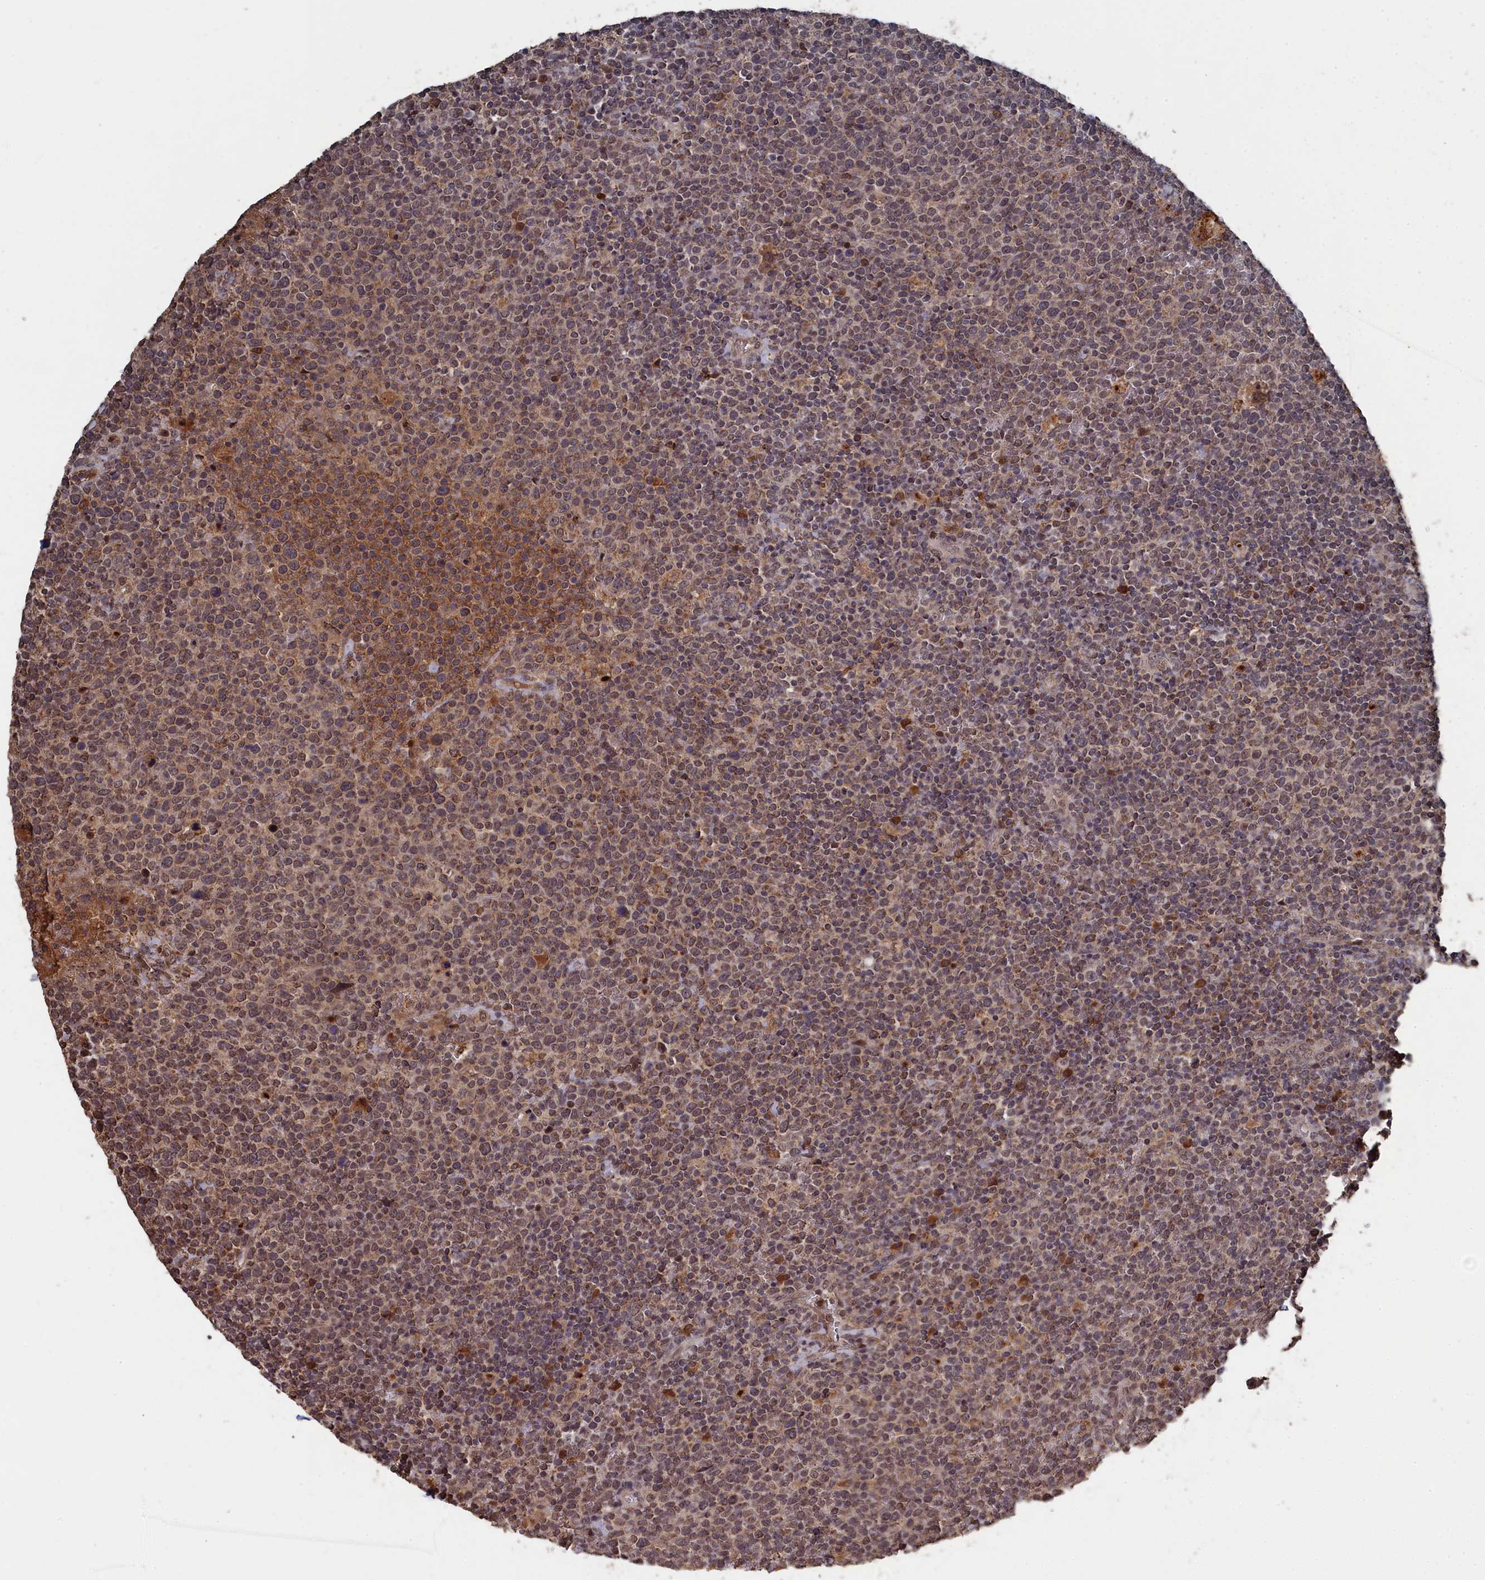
{"staining": {"intensity": "moderate", "quantity": "25%-75%", "location": "cytoplasmic/membranous,nuclear"}, "tissue": "lymphoma", "cell_type": "Tumor cells", "image_type": "cancer", "snomed": [{"axis": "morphology", "description": "Malignant lymphoma, non-Hodgkin's type, High grade"}, {"axis": "topography", "description": "Lymph node"}], "caption": "Brown immunohistochemical staining in human lymphoma exhibits moderate cytoplasmic/membranous and nuclear positivity in approximately 25%-75% of tumor cells. (DAB IHC, brown staining for protein, blue staining for nuclei).", "gene": "CEACAM21", "patient": {"sex": "male", "age": 61}}